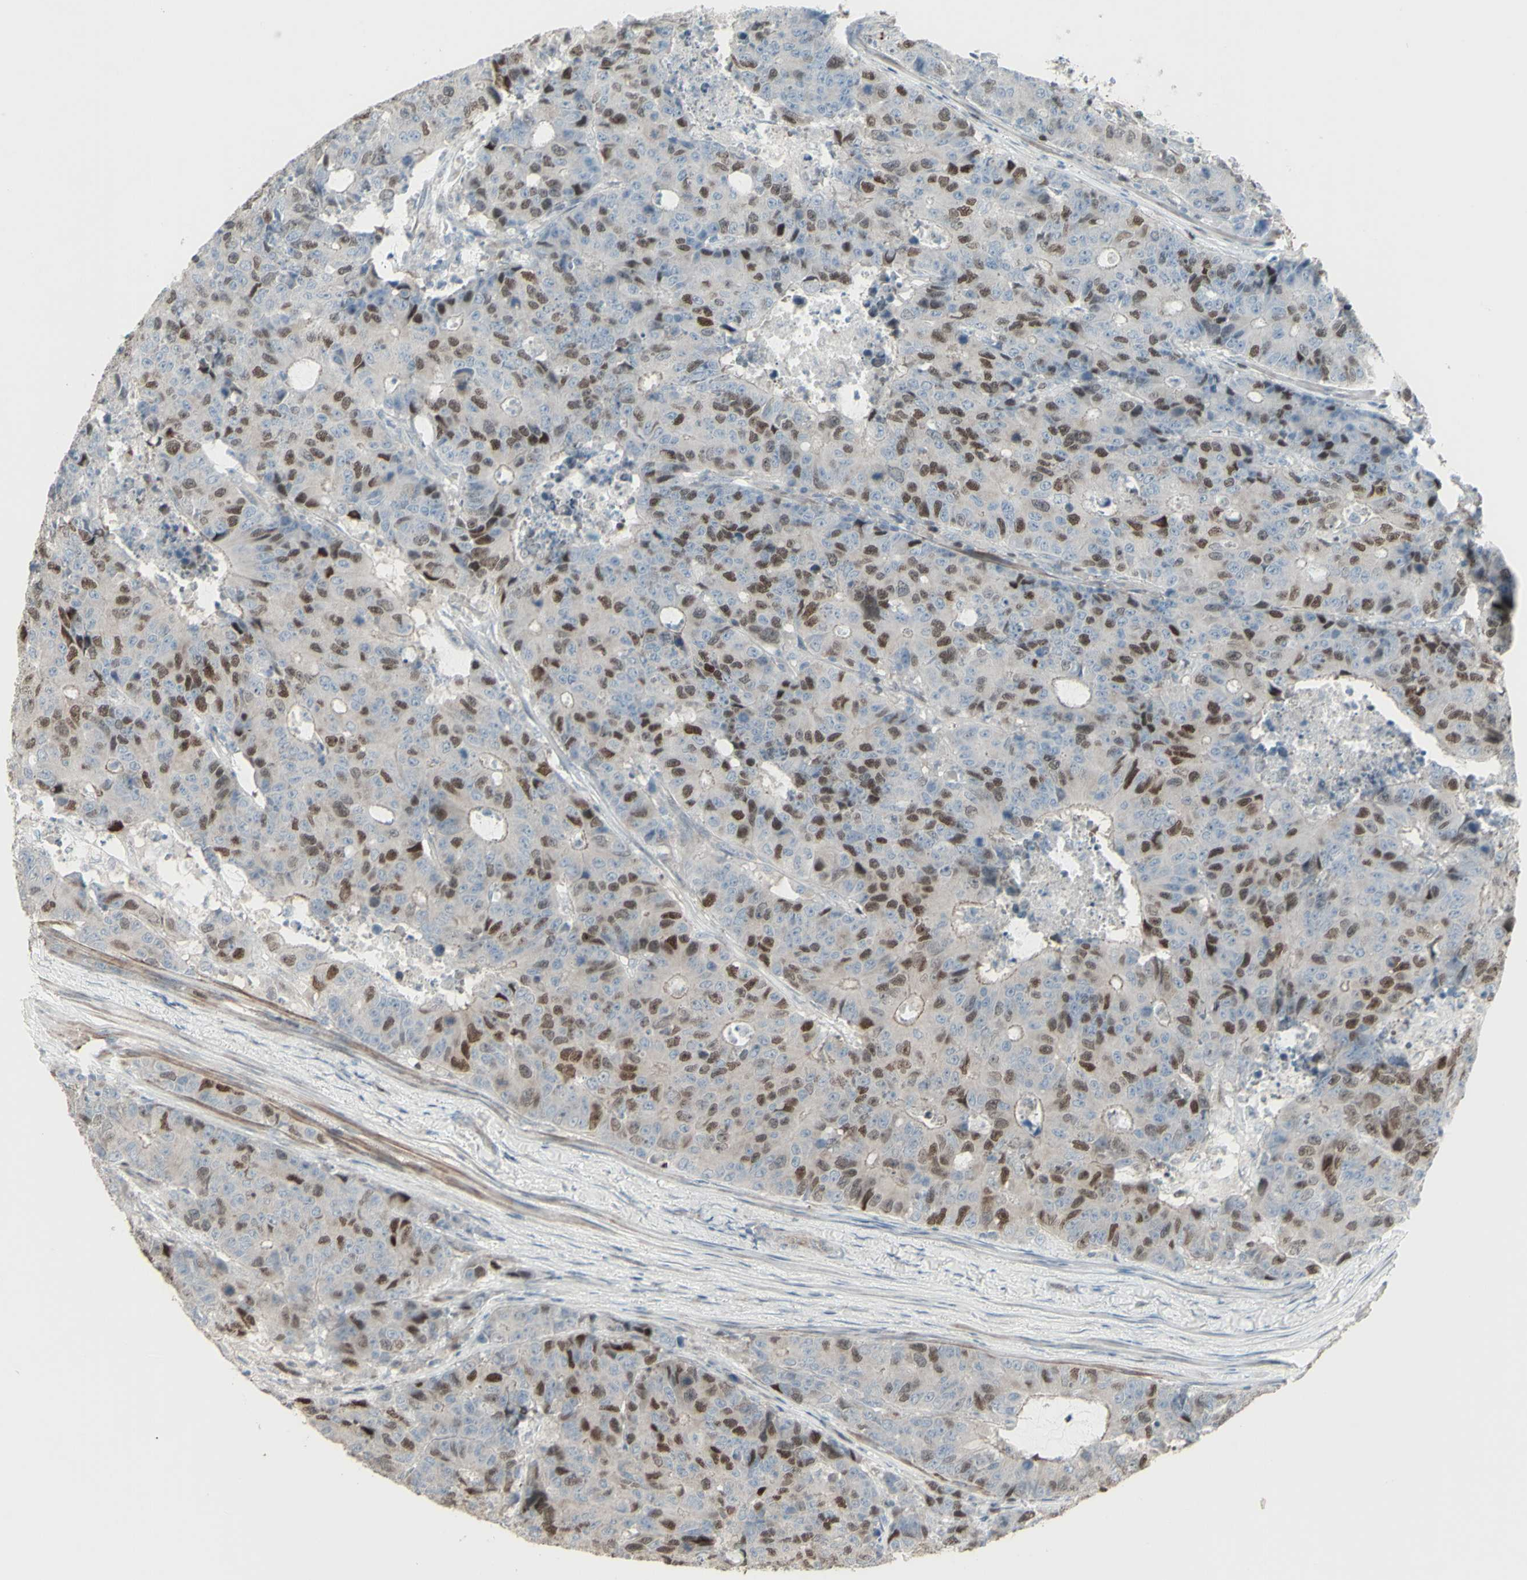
{"staining": {"intensity": "strong", "quantity": "25%-75%", "location": "nuclear"}, "tissue": "colorectal cancer", "cell_type": "Tumor cells", "image_type": "cancer", "snomed": [{"axis": "morphology", "description": "Adenocarcinoma, NOS"}, {"axis": "topography", "description": "Colon"}], "caption": "Colorectal adenocarcinoma was stained to show a protein in brown. There is high levels of strong nuclear staining in approximately 25%-75% of tumor cells. (Brightfield microscopy of DAB IHC at high magnification).", "gene": "GMNN", "patient": {"sex": "female", "age": 86}}